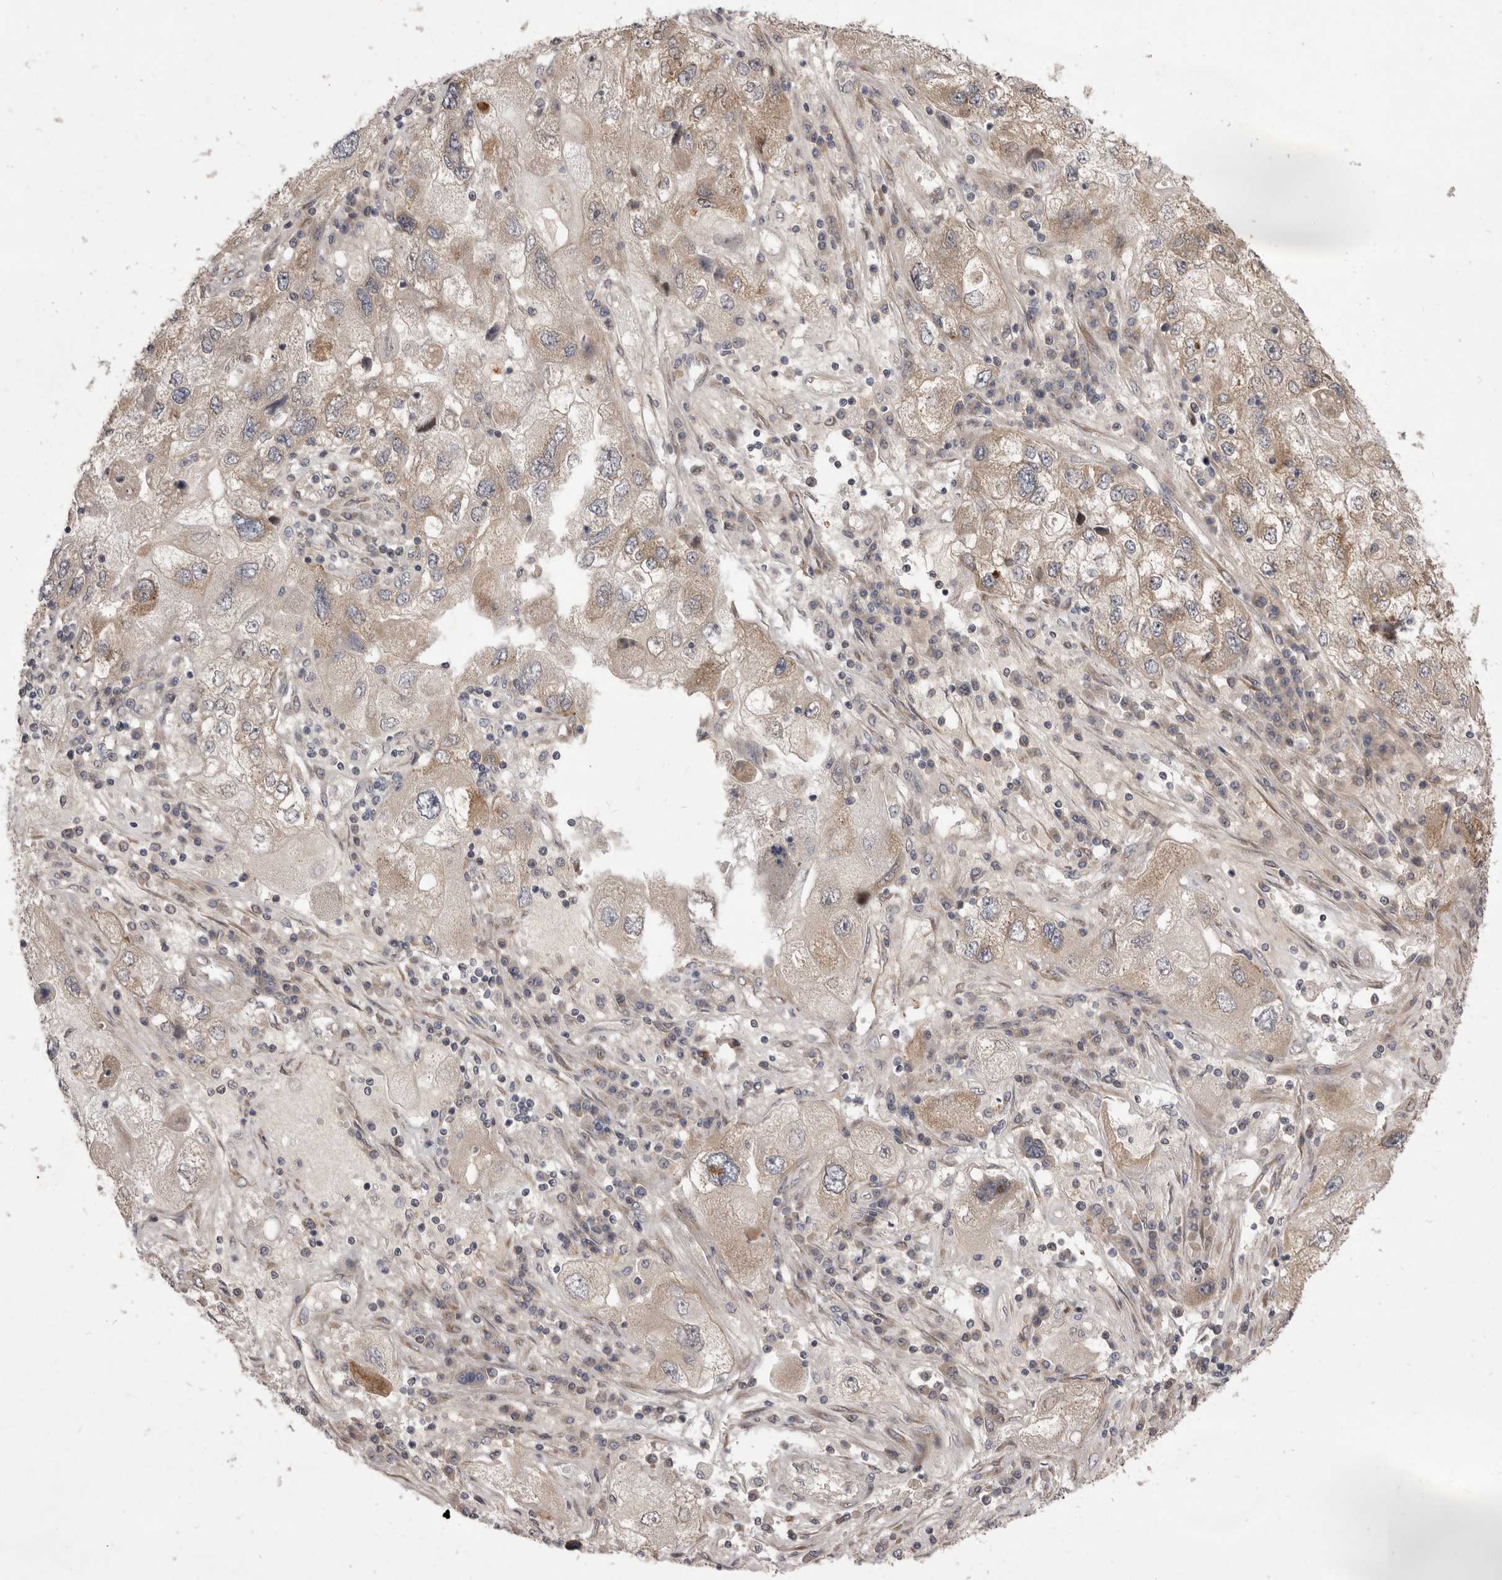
{"staining": {"intensity": "weak", "quantity": ">75%", "location": "cytoplasmic/membranous"}, "tissue": "endometrial cancer", "cell_type": "Tumor cells", "image_type": "cancer", "snomed": [{"axis": "morphology", "description": "Adenocarcinoma, NOS"}, {"axis": "topography", "description": "Endometrium"}], "caption": "Immunohistochemistry (IHC) image of adenocarcinoma (endometrial) stained for a protein (brown), which demonstrates low levels of weak cytoplasmic/membranous expression in about >75% of tumor cells.", "gene": "TBC1D8B", "patient": {"sex": "female", "age": 49}}